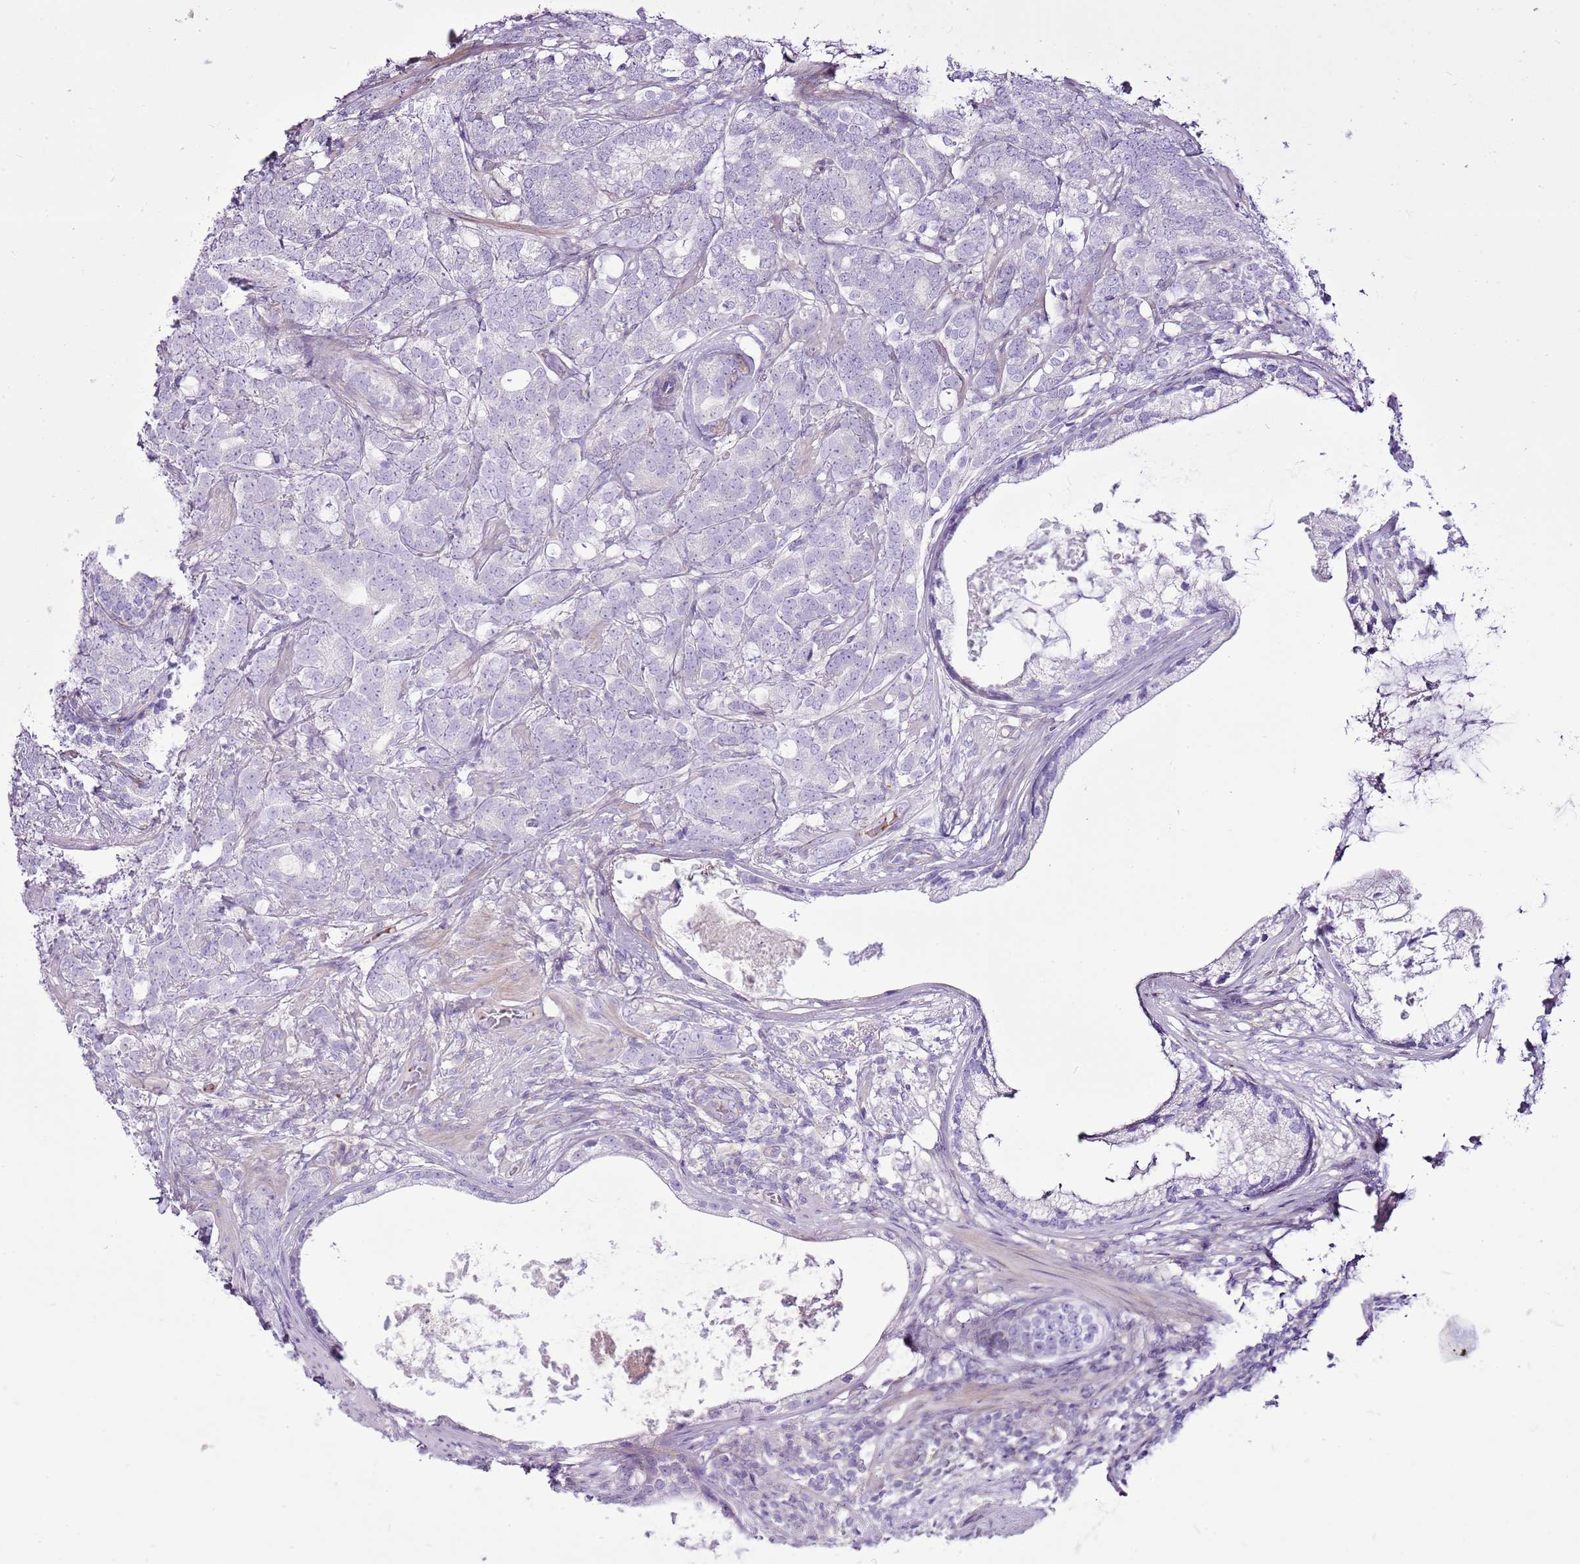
{"staining": {"intensity": "negative", "quantity": "none", "location": "none"}, "tissue": "prostate cancer", "cell_type": "Tumor cells", "image_type": "cancer", "snomed": [{"axis": "morphology", "description": "Adenocarcinoma, Low grade"}, {"axis": "topography", "description": "Prostate"}], "caption": "Micrograph shows no protein staining in tumor cells of prostate adenocarcinoma (low-grade) tissue.", "gene": "CHAC2", "patient": {"sex": "male", "age": 71}}